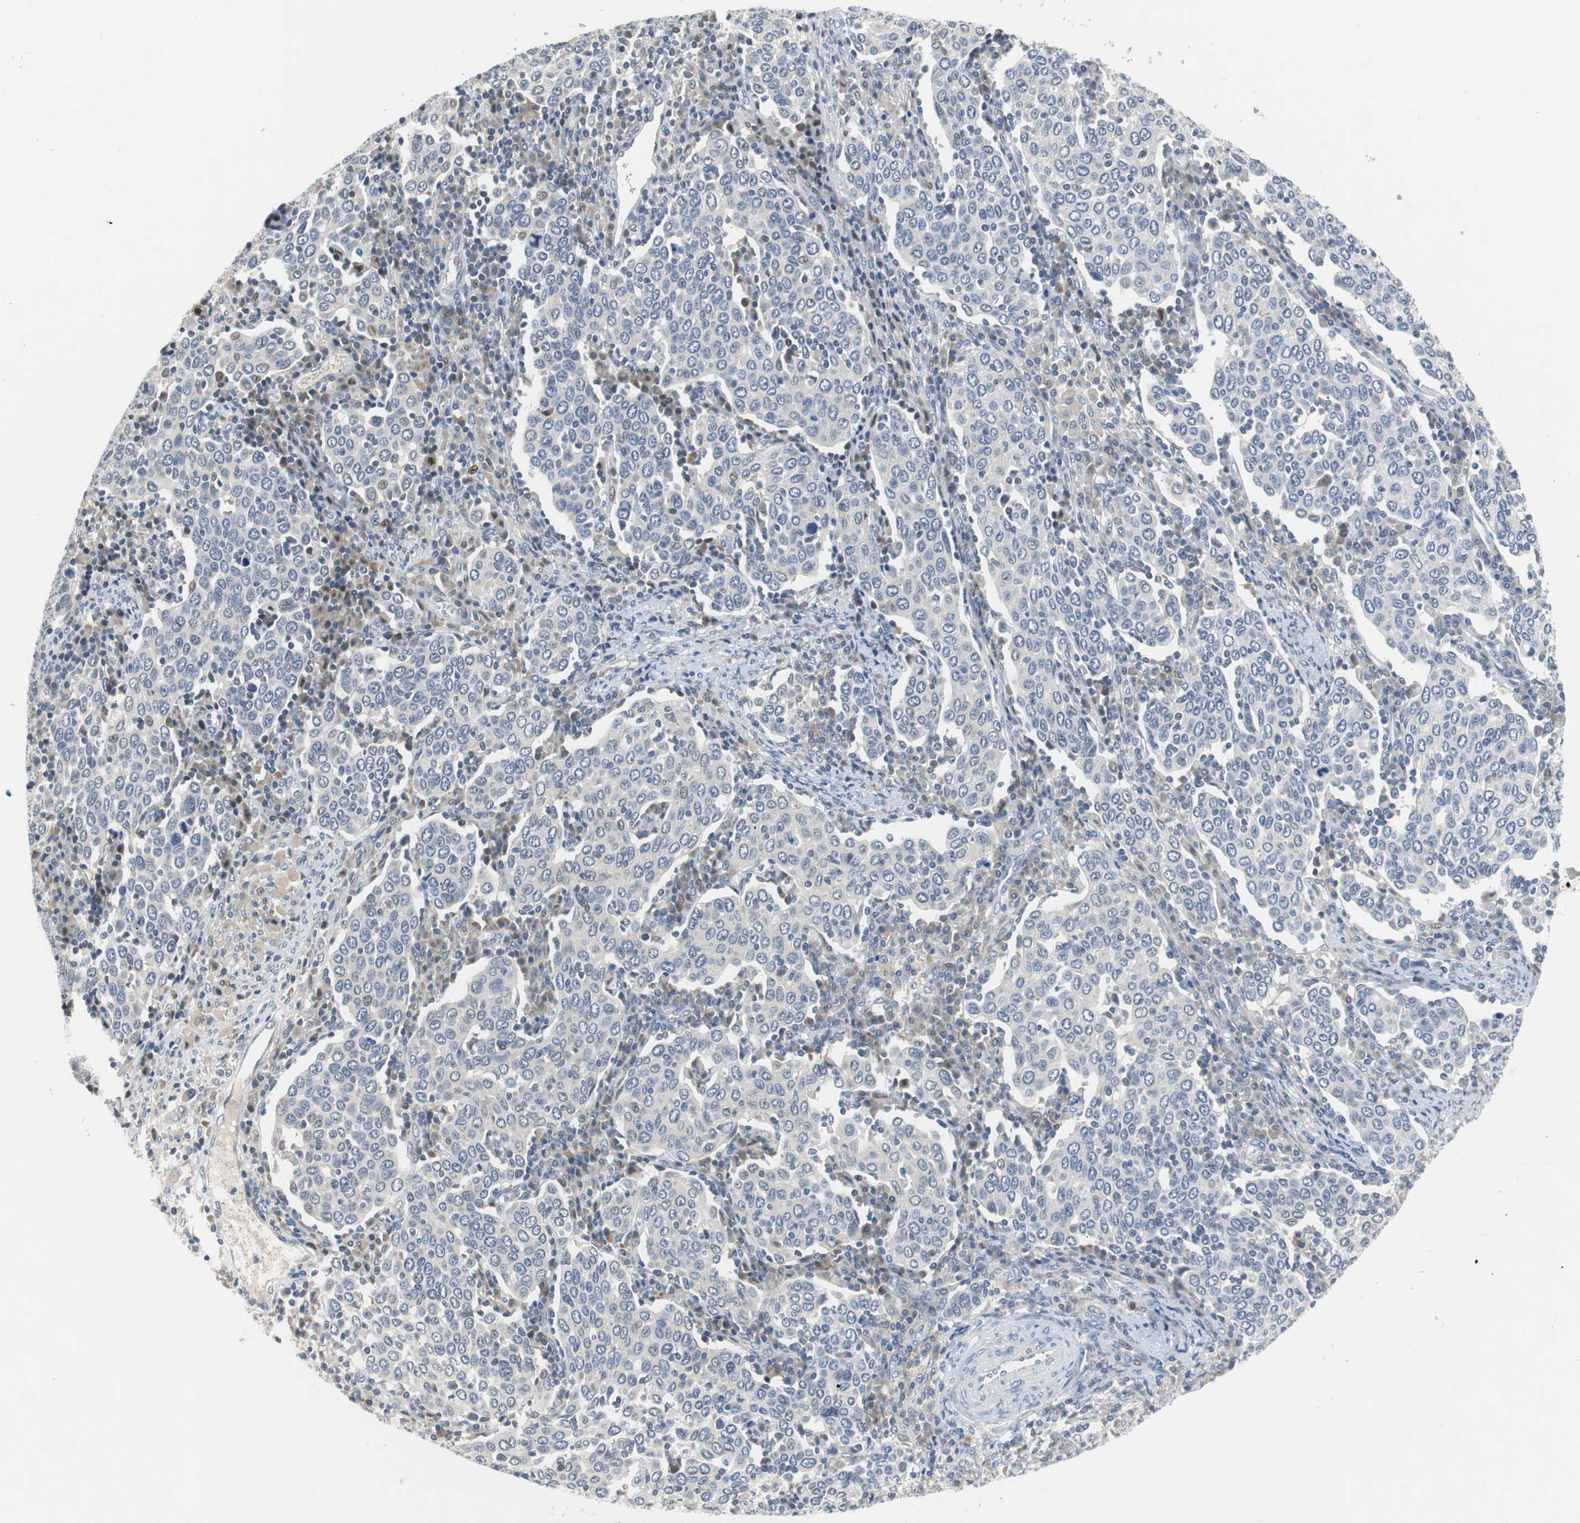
{"staining": {"intensity": "negative", "quantity": "none", "location": "none"}, "tissue": "cervical cancer", "cell_type": "Tumor cells", "image_type": "cancer", "snomed": [{"axis": "morphology", "description": "Squamous cell carcinoma, NOS"}, {"axis": "topography", "description": "Cervix"}], "caption": "Immunohistochemistry of human cervical cancer (squamous cell carcinoma) reveals no positivity in tumor cells. (DAB immunohistochemistry, high magnification).", "gene": "MAP2K4", "patient": {"sex": "female", "age": 40}}